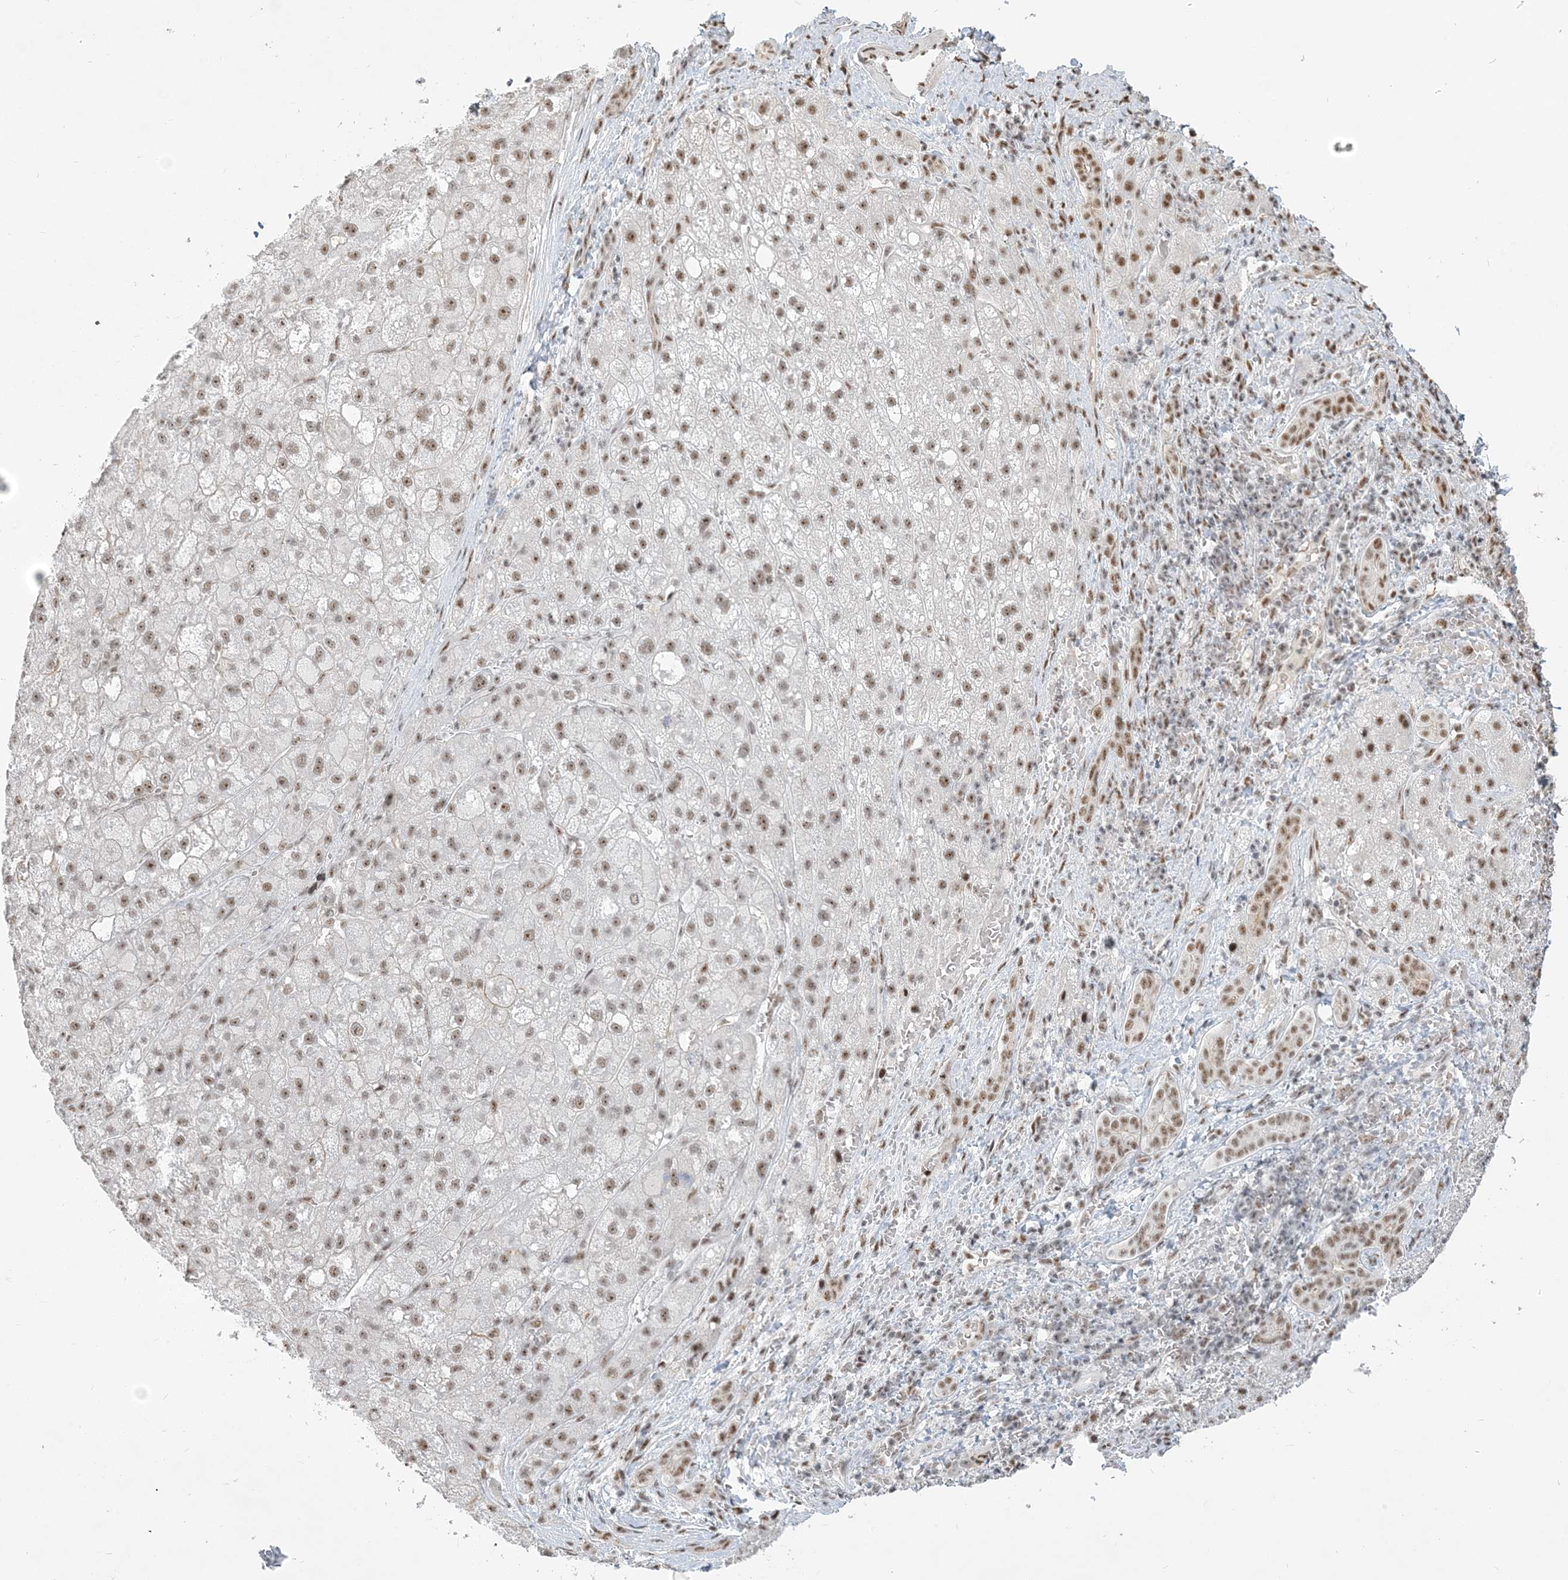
{"staining": {"intensity": "moderate", "quantity": ">75%", "location": "nuclear"}, "tissue": "liver cancer", "cell_type": "Tumor cells", "image_type": "cancer", "snomed": [{"axis": "morphology", "description": "Carcinoma, Hepatocellular, NOS"}, {"axis": "topography", "description": "Liver"}], "caption": "This photomicrograph shows liver cancer stained with IHC to label a protein in brown. The nuclear of tumor cells show moderate positivity for the protein. Nuclei are counter-stained blue.", "gene": "PLRG1", "patient": {"sex": "male", "age": 57}}